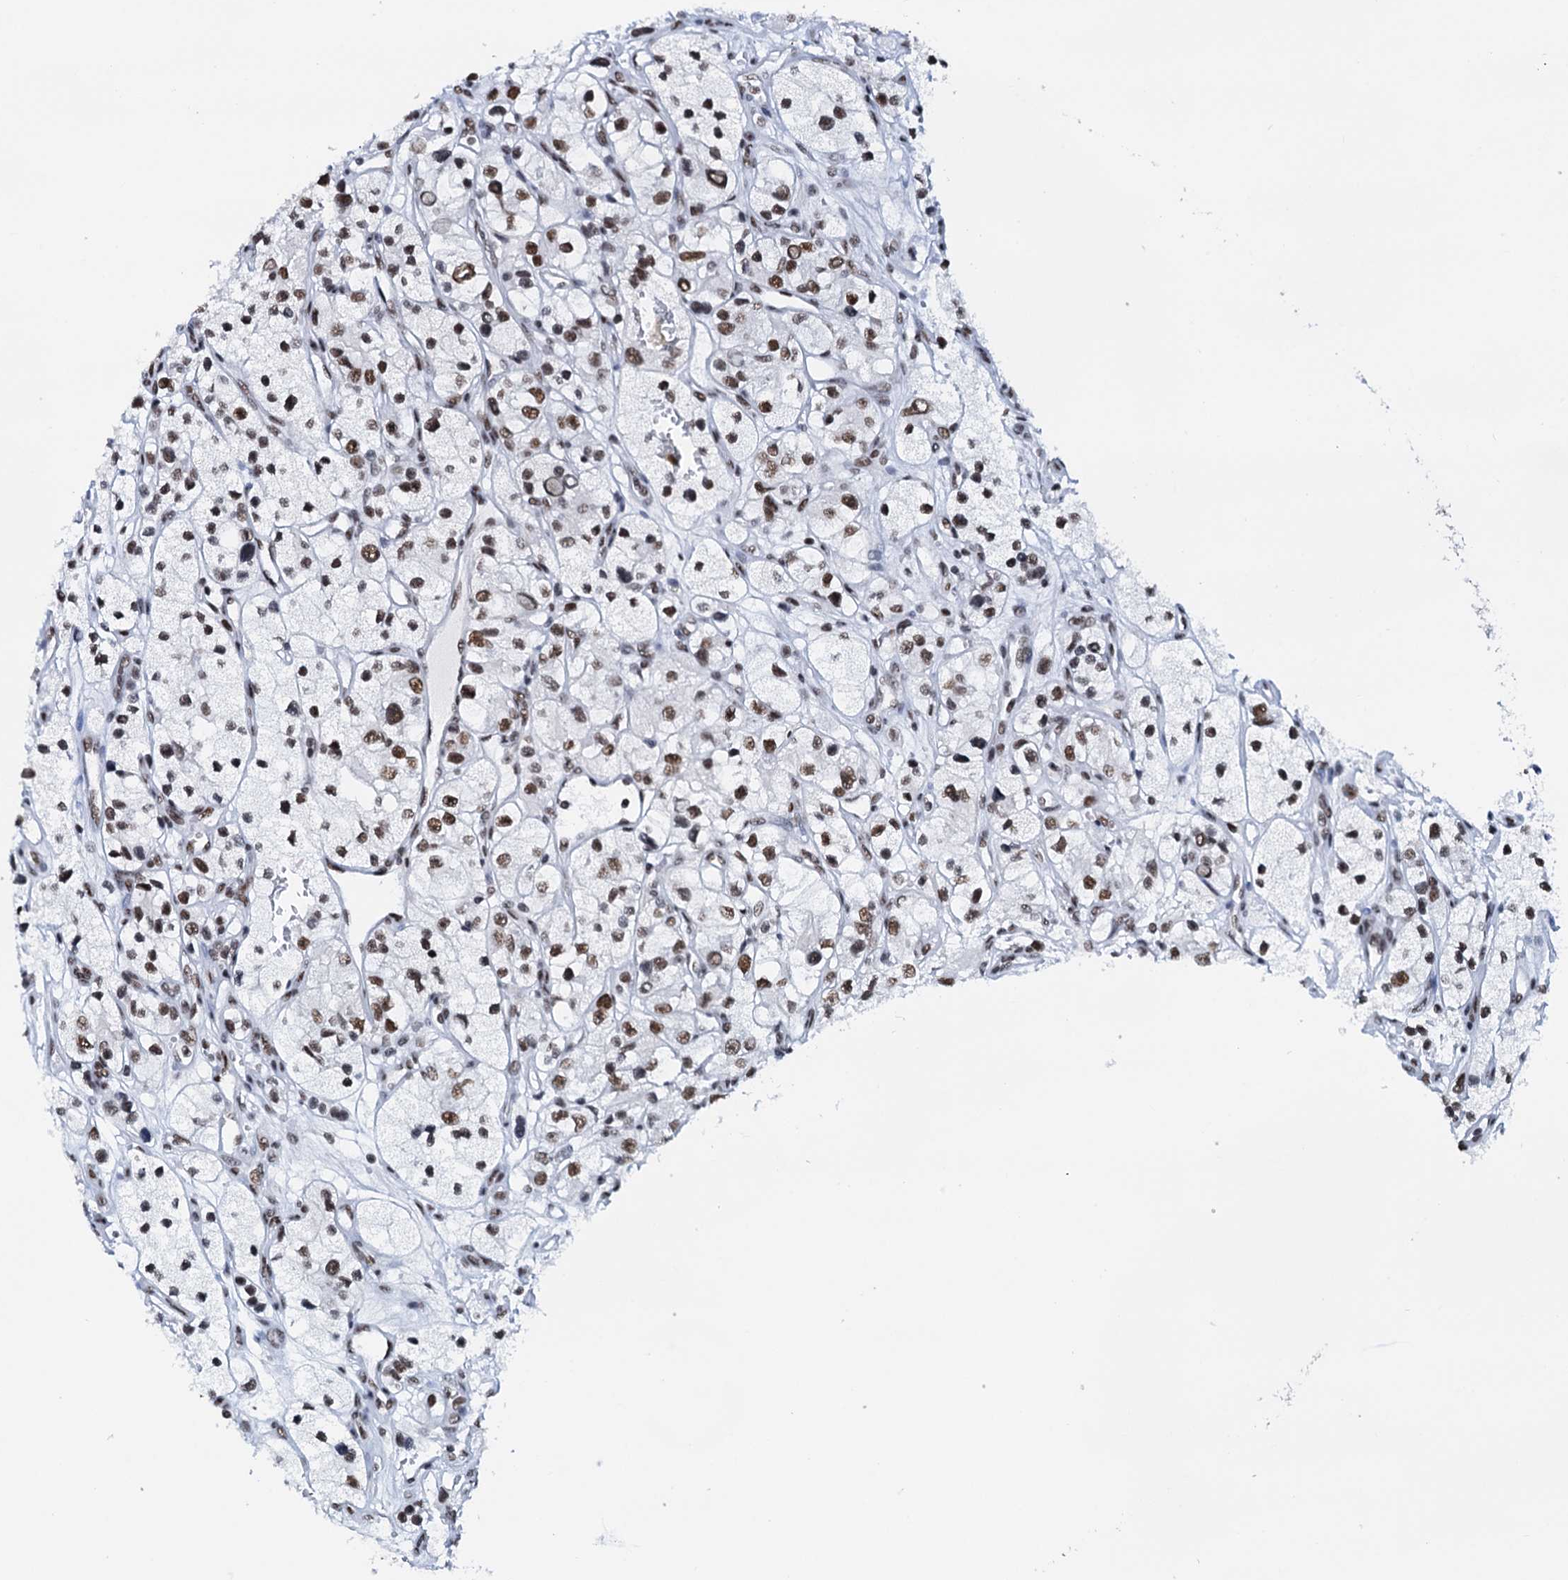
{"staining": {"intensity": "moderate", "quantity": ">75%", "location": "nuclear"}, "tissue": "renal cancer", "cell_type": "Tumor cells", "image_type": "cancer", "snomed": [{"axis": "morphology", "description": "Adenocarcinoma, NOS"}, {"axis": "topography", "description": "Kidney"}], "caption": "This micrograph demonstrates IHC staining of renal adenocarcinoma, with medium moderate nuclear expression in approximately >75% of tumor cells.", "gene": "SLTM", "patient": {"sex": "female", "age": 57}}